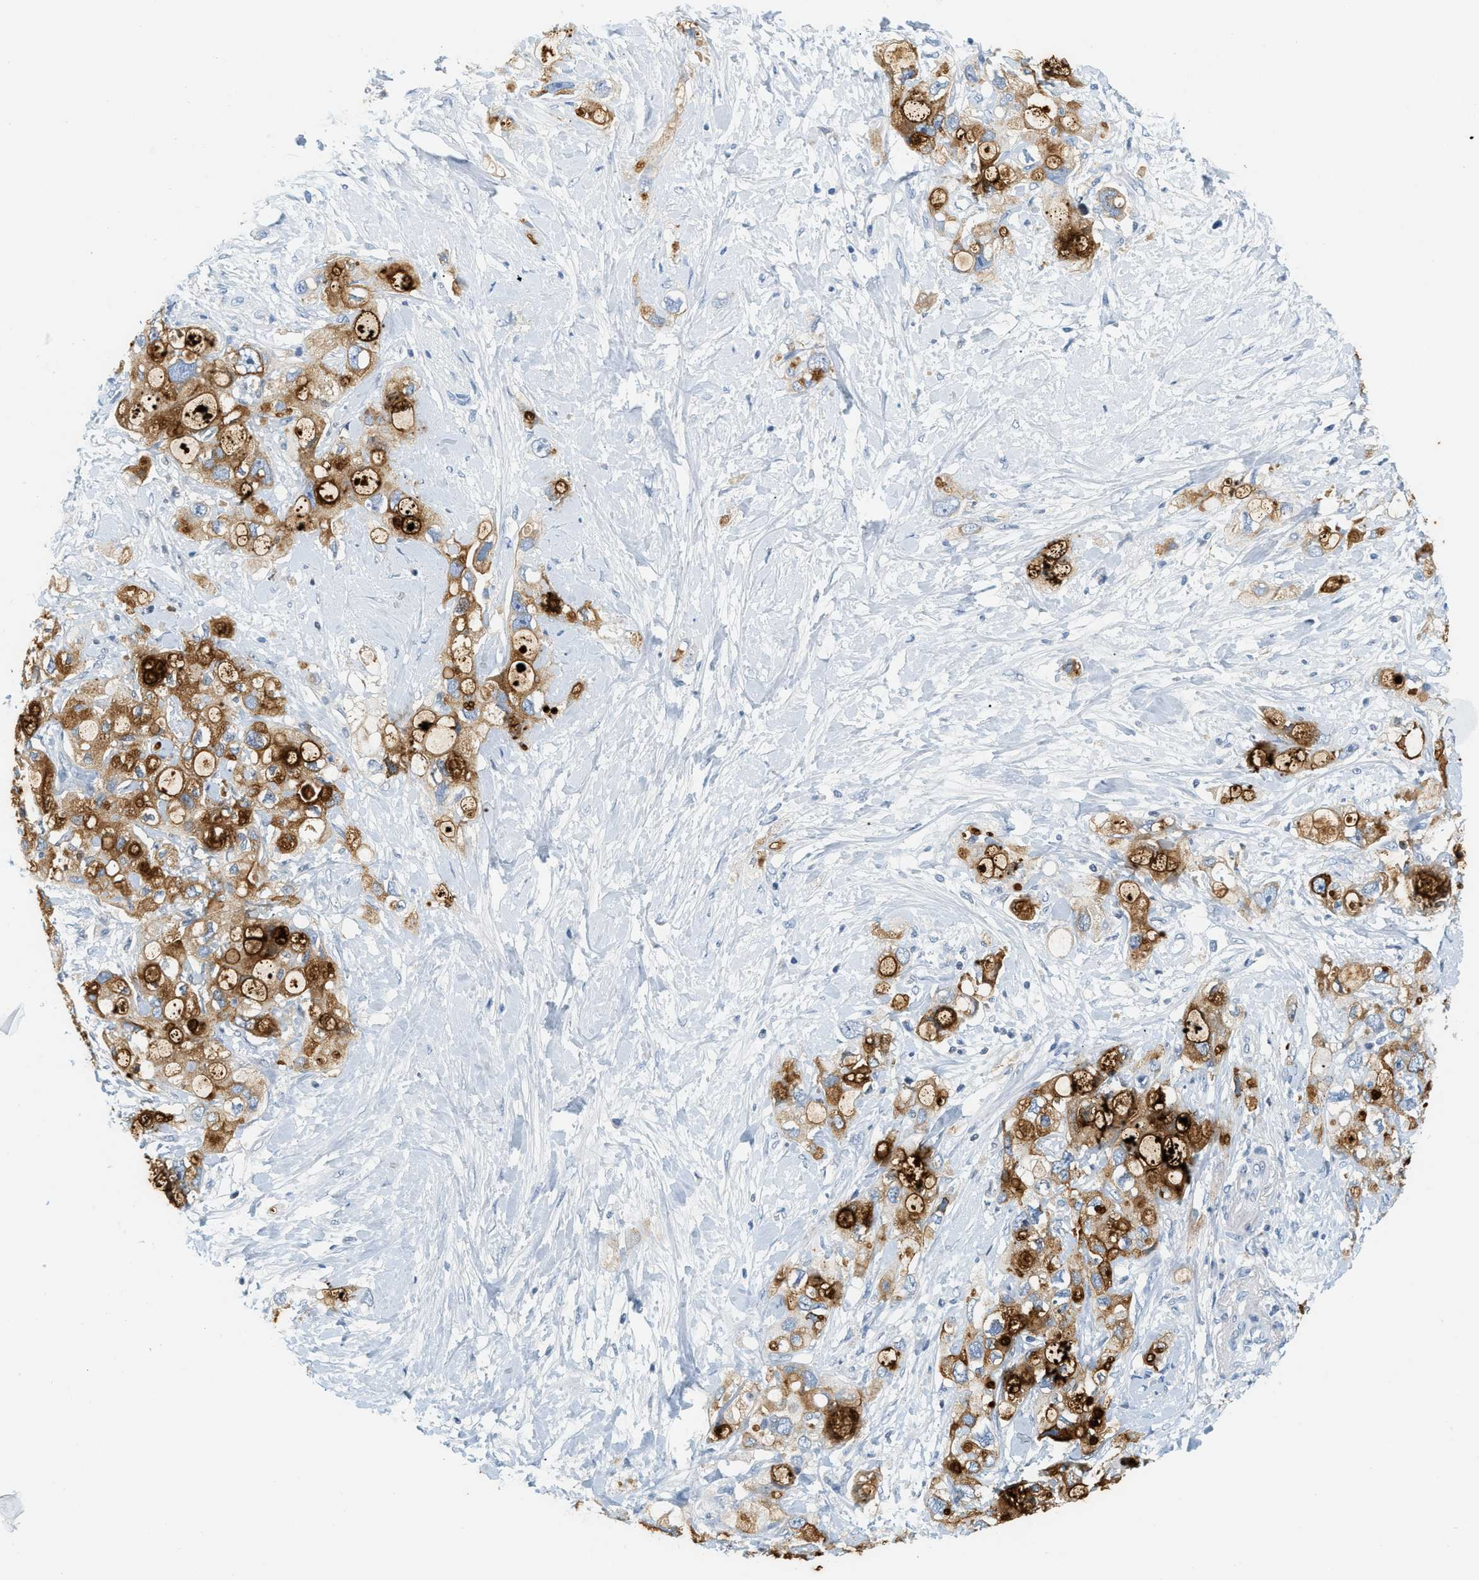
{"staining": {"intensity": "strong", "quantity": ">75%", "location": "cytoplasmic/membranous"}, "tissue": "pancreatic cancer", "cell_type": "Tumor cells", "image_type": "cancer", "snomed": [{"axis": "morphology", "description": "Adenocarcinoma, NOS"}, {"axis": "topography", "description": "Pancreas"}], "caption": "Protein expression analysis of human pancreatic cancer reveals strong cytoplasmic/membranous expression in approximately >75% of tumor cells.", "gene": "LCN2", "patient": {"sex": "female", "age": 56}}